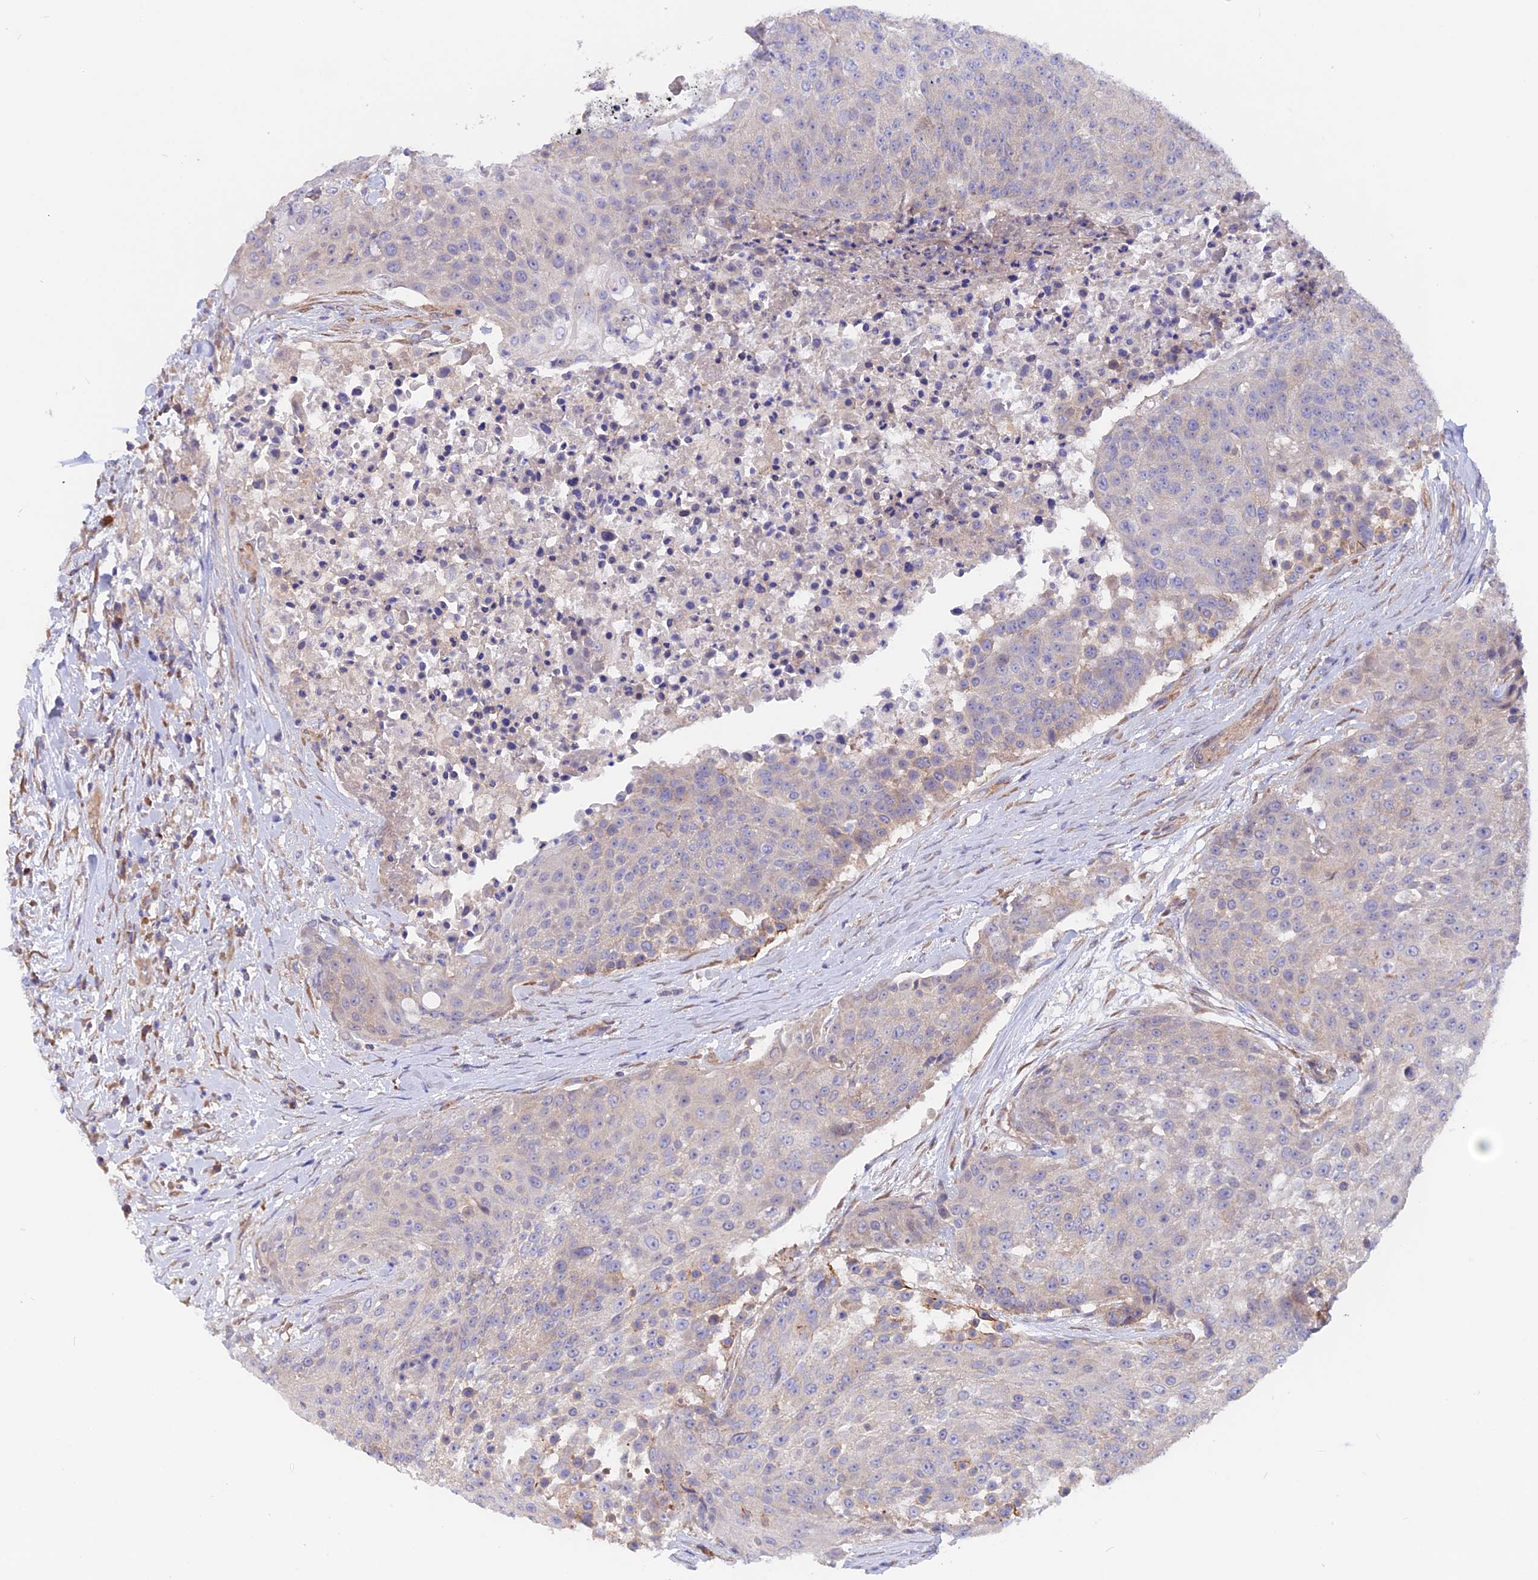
{"staining": {"intensity": "negative", "quantity": "none", "location": "none"}, "tissue": "urothelial cancer", "cell_type": "Tumor cells", "image_type": "cancer", "snomed": [{"axis": "morphology", "description": "Urothelial carcinoma, High grade"}, {"axis": "topography", "description": "Urinary bladder"}], "caption": "High magnification brightfield microscopy of urothelial carcinoma (high-grade) stained with DAB (brown) and counterstained with hematoxylin (blue): tumor cells show no significant positivity.", "gene": "HYCC1", "patient": {"sex": "female", "age": 63}}